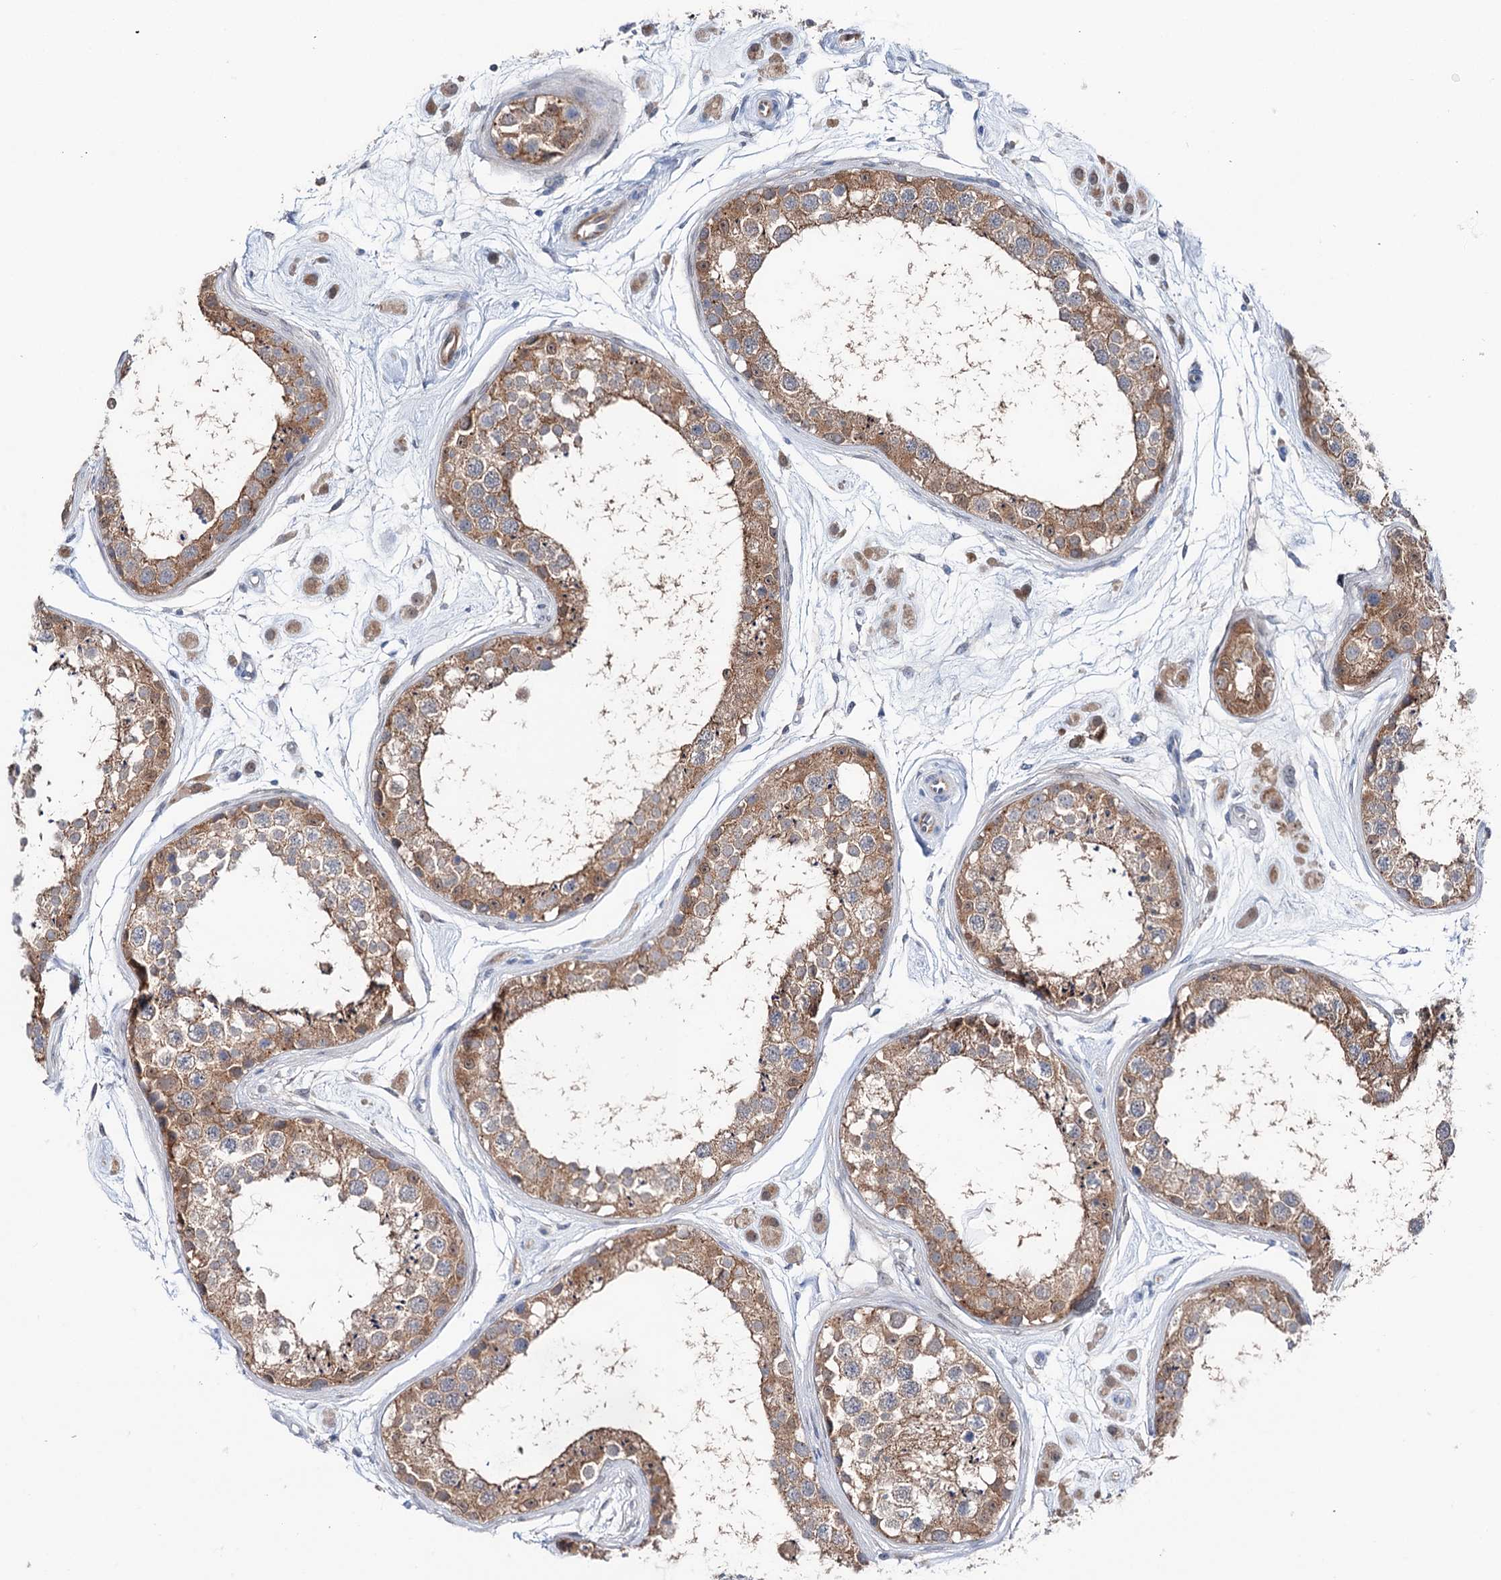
{"staining": {"intensity": "moderate", "quantity": ">75%", "location": "cytoplasmic/membranous"}, "tissue": "testis", "cell_type": "Cells in seminiferous ducts", "image_type": "normal", "snomed": [{"axis": "morphology", "description": "Normal tissue, NOS"}, {"axis": "topography", "description": "Testis"}], "caption": "This image displays immunohistochemistry (IHC) staining of normal human testis, with medium moderate cytoplasmic/membranous expression in approximately >75% of cells in seminiferous ducts.", "gene": "SHROOM1", "patient": {"sex": "male", "age": 25}}